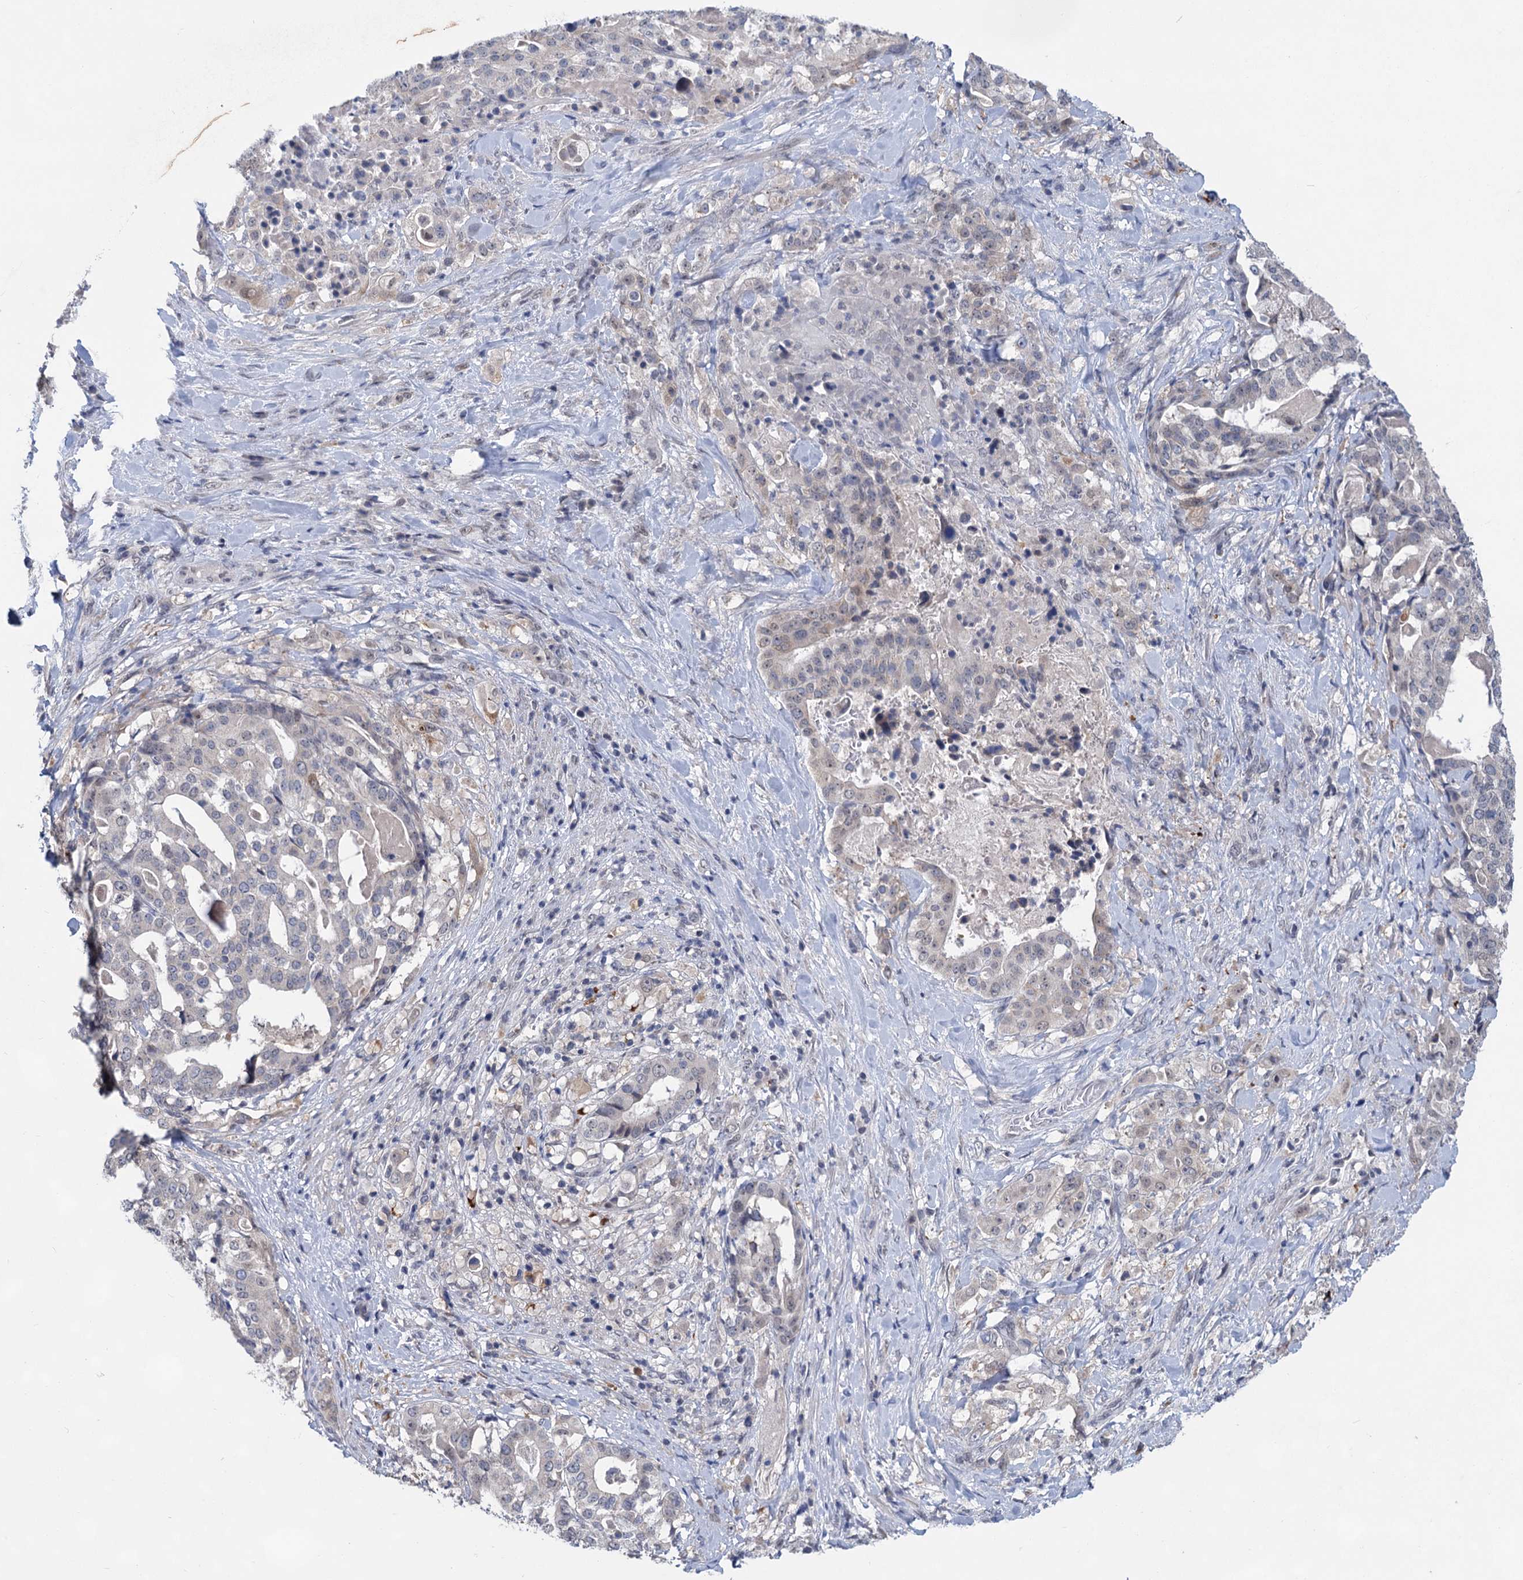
{"staining": {"intensity": "negative", "quantity": "none", "location": "none"}, "tissue": "stomach cancer", "cell_type": "Tumor cells", "image_type": "cancer", "snomed": [{"axis": "morphology", "description": "Adenocarcinoma, NOS"}, {"axis": "topography", "description": "Stomach"}], "caption": "A histopathology image of human stomach cancer (adenocarcinoma) is negative for staining in tumor cells.", "gene": "TTC17", "patient": {"sex": "male", "age": 48}}